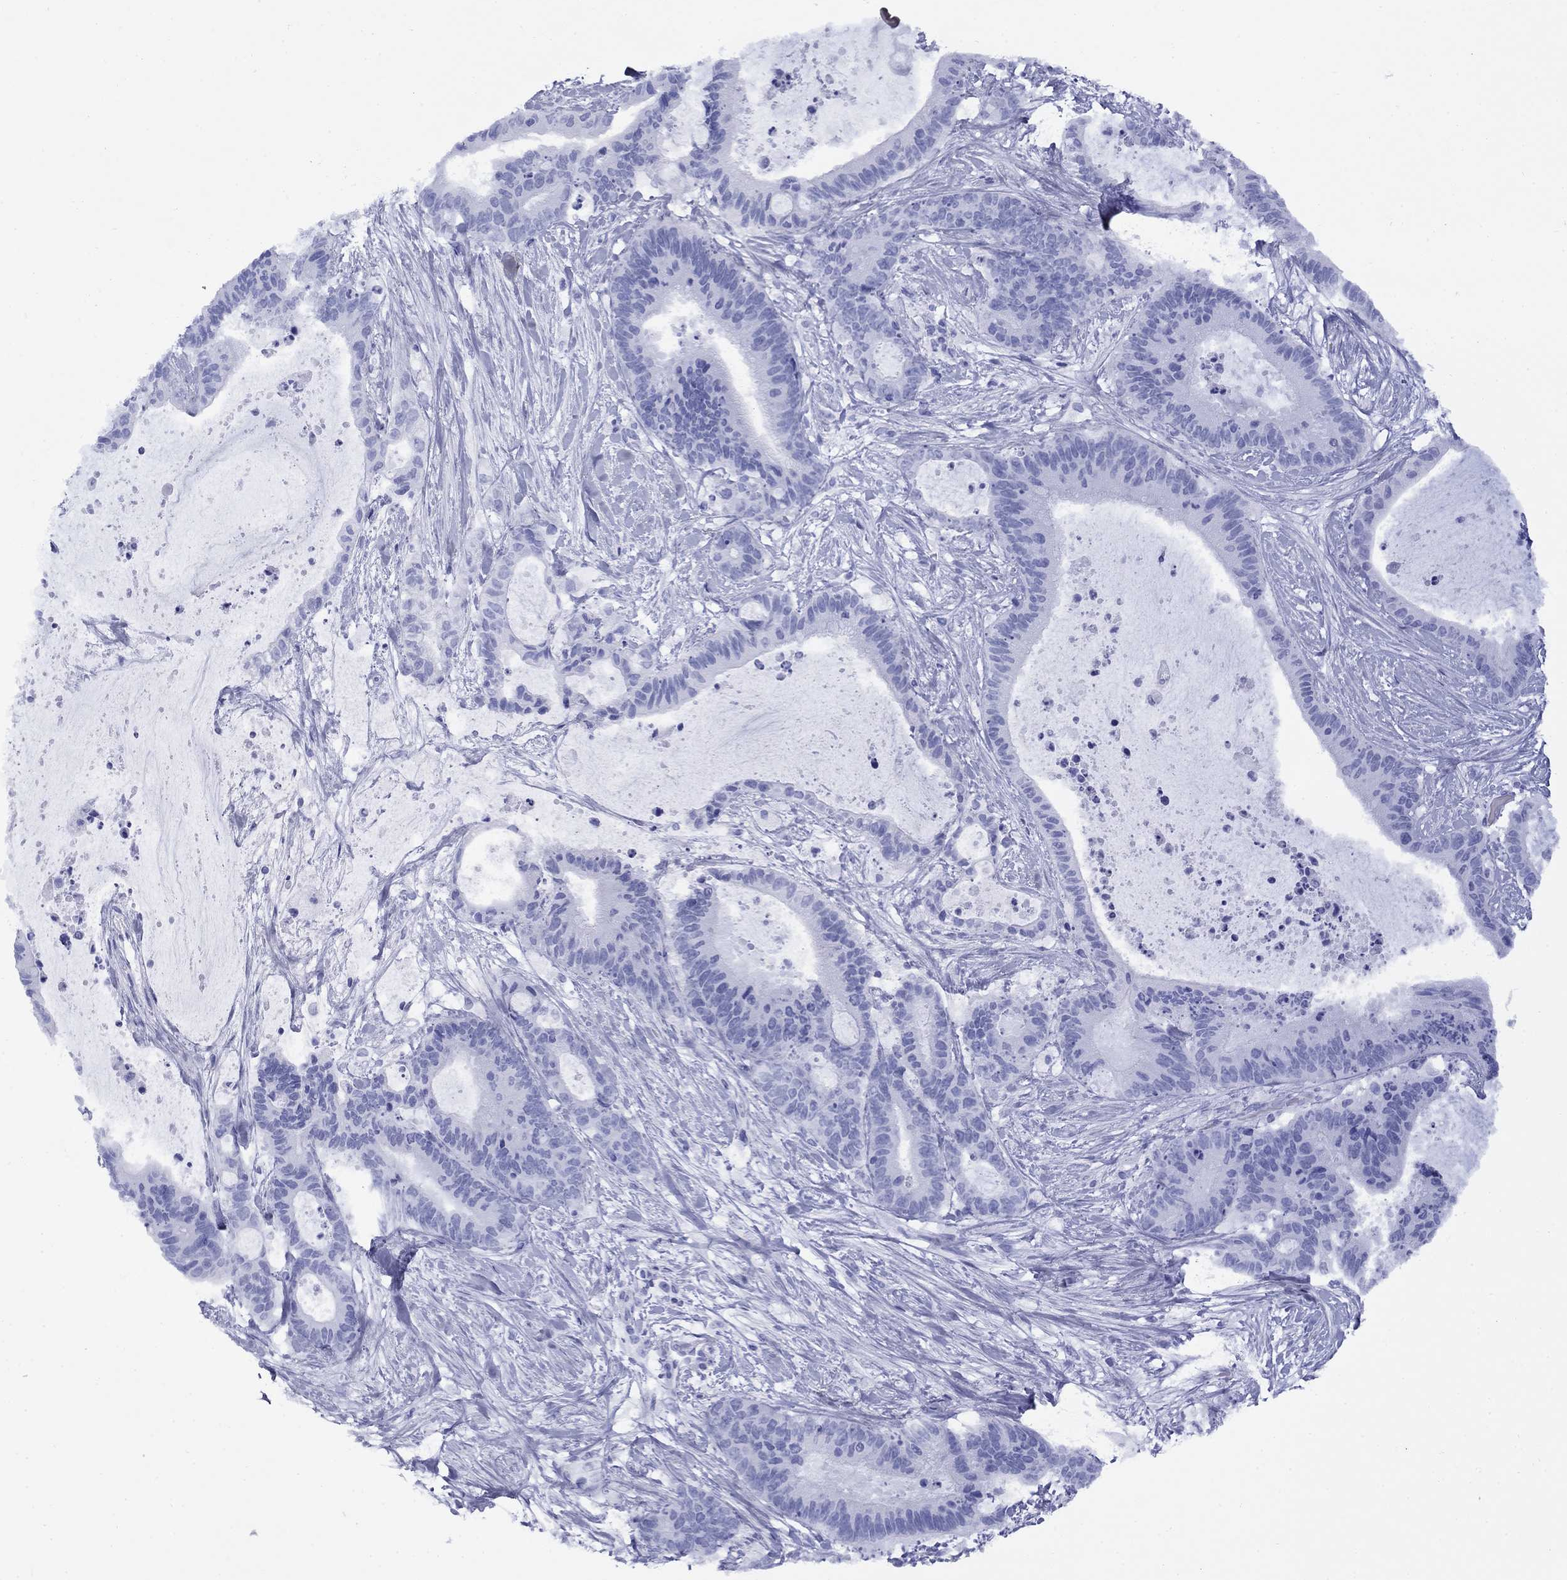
{"staining": {"intensity": "negative", "quantity": "none", "location": "none"}, "tissue": "liver cancer", "cell_type": "Tumor cells", "image_type": "cancer", "snomed": [{"axis": "morphology", "description": "Cholangiocarcinoma"}, {"axis": "topography", "description": "Liver"}], "caption": "High magnification brightfield microscopy of cholangiocarcinoma (liver) stained with DAB (3,3'-diaminobenzidine) (brown) and counterstained with hematoxylin (blue): tumor cells show no significant expression.", "gene": "GIP", "patient": {"sex": "female", "age": 73}}